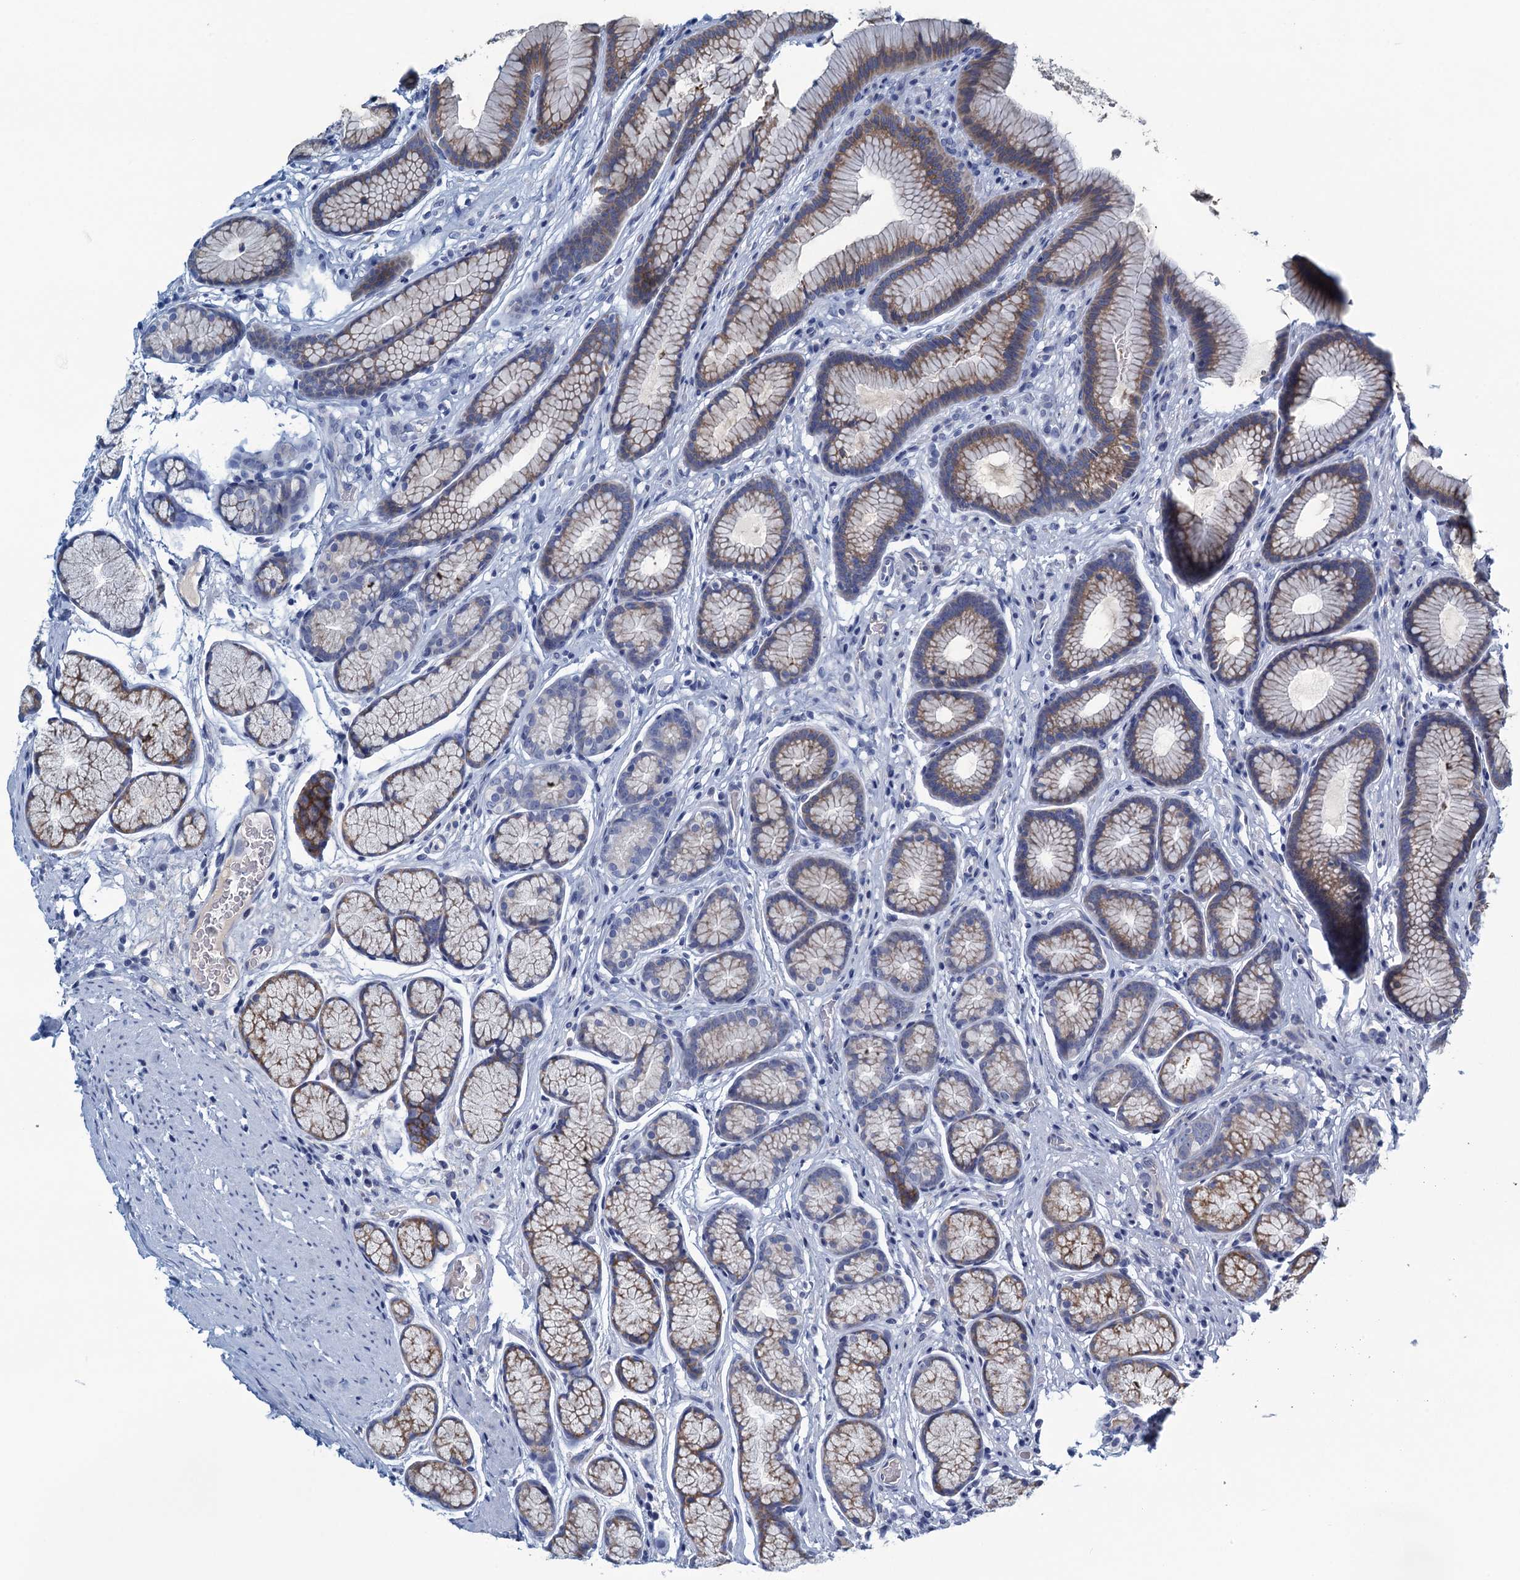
{"staining": {"intensity": "moderate", "quantity": "25%-75%", "location": "cytoplasmic/membranous"}, "tissue": "stomach", "cell_type": "Glandular cells", "image_type": "normal", "snomed": [{"axis": "morphology", "description": "Normal tissue, NOS"}, {"axis": "topography", "description": "Stomach"}], "caption": "Protein analysis of unremarkable stomach shows moderate cytoplasmic/membranous staining in about 25%-75% of glandular cells.", "gene": "C10orf88", "patient": {"sex": "male", "age": 42}}